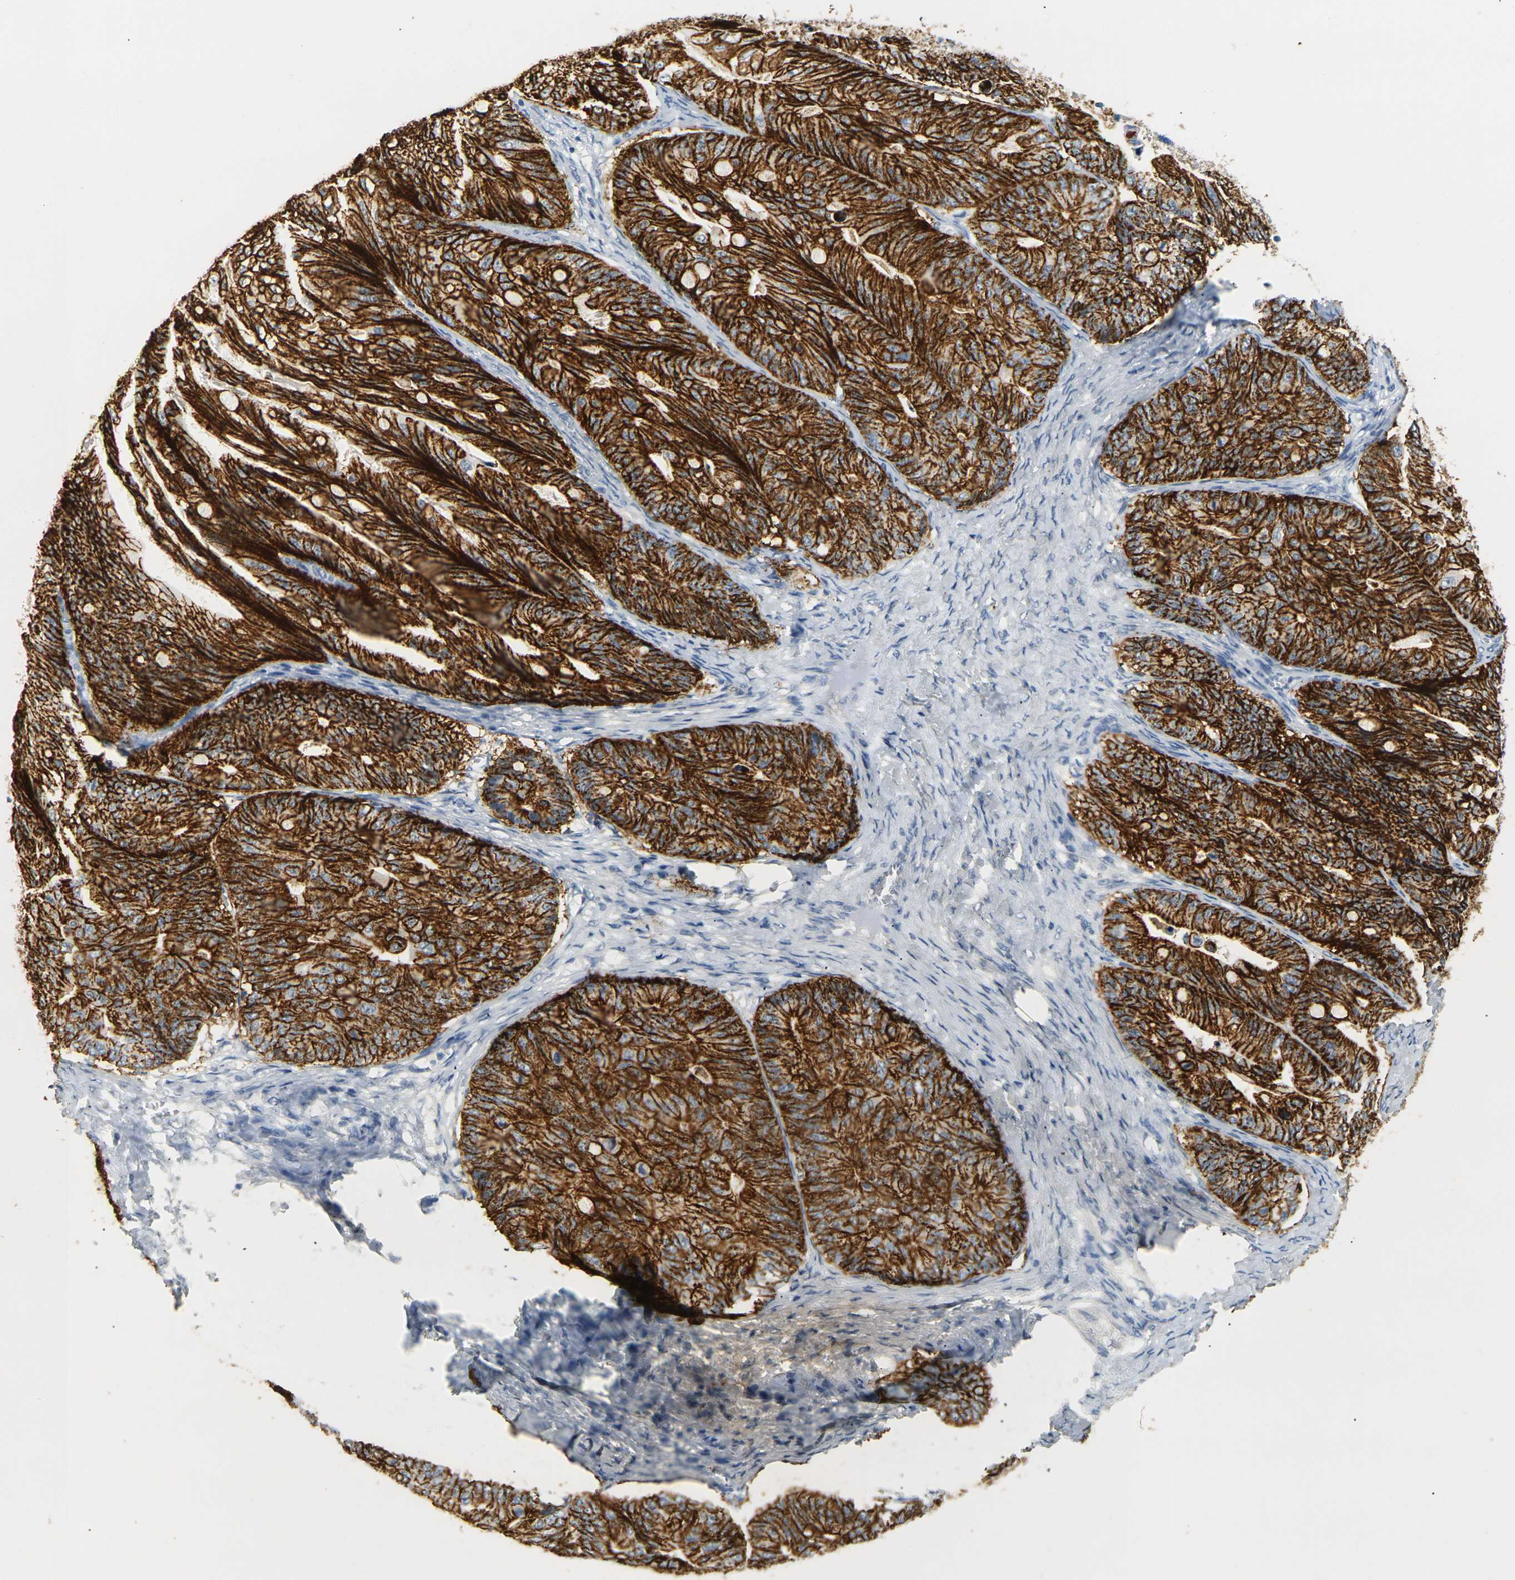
{"staining": {"intensity": "strong", "quantity": ">75%", "location": "cytoplasmic/membranous"}, "tissue": "ovarian cancer", "cell_type": "Tumor cells", "image_type": "cancer", "snomed": [{"axis": "morphology", "description": "Cystadenocarcinoma, mucinous, NOS"}, {"axis": "topography", "description": "Ovary"}], "caption": "High-magnification brightfield microscopy of ovarian cancer (mucinous cystadenocarcinoma) stained with DAB (3,3'-diaminobenzidine) (brown) and counterstained with hematoxylin (blue). tumor cells exhibit strong cytoplasmic/membranous positivity is present in approximately>75% of cells.", "gene": "CLDN7", "patient": {"sex": "female", "age": 37}}